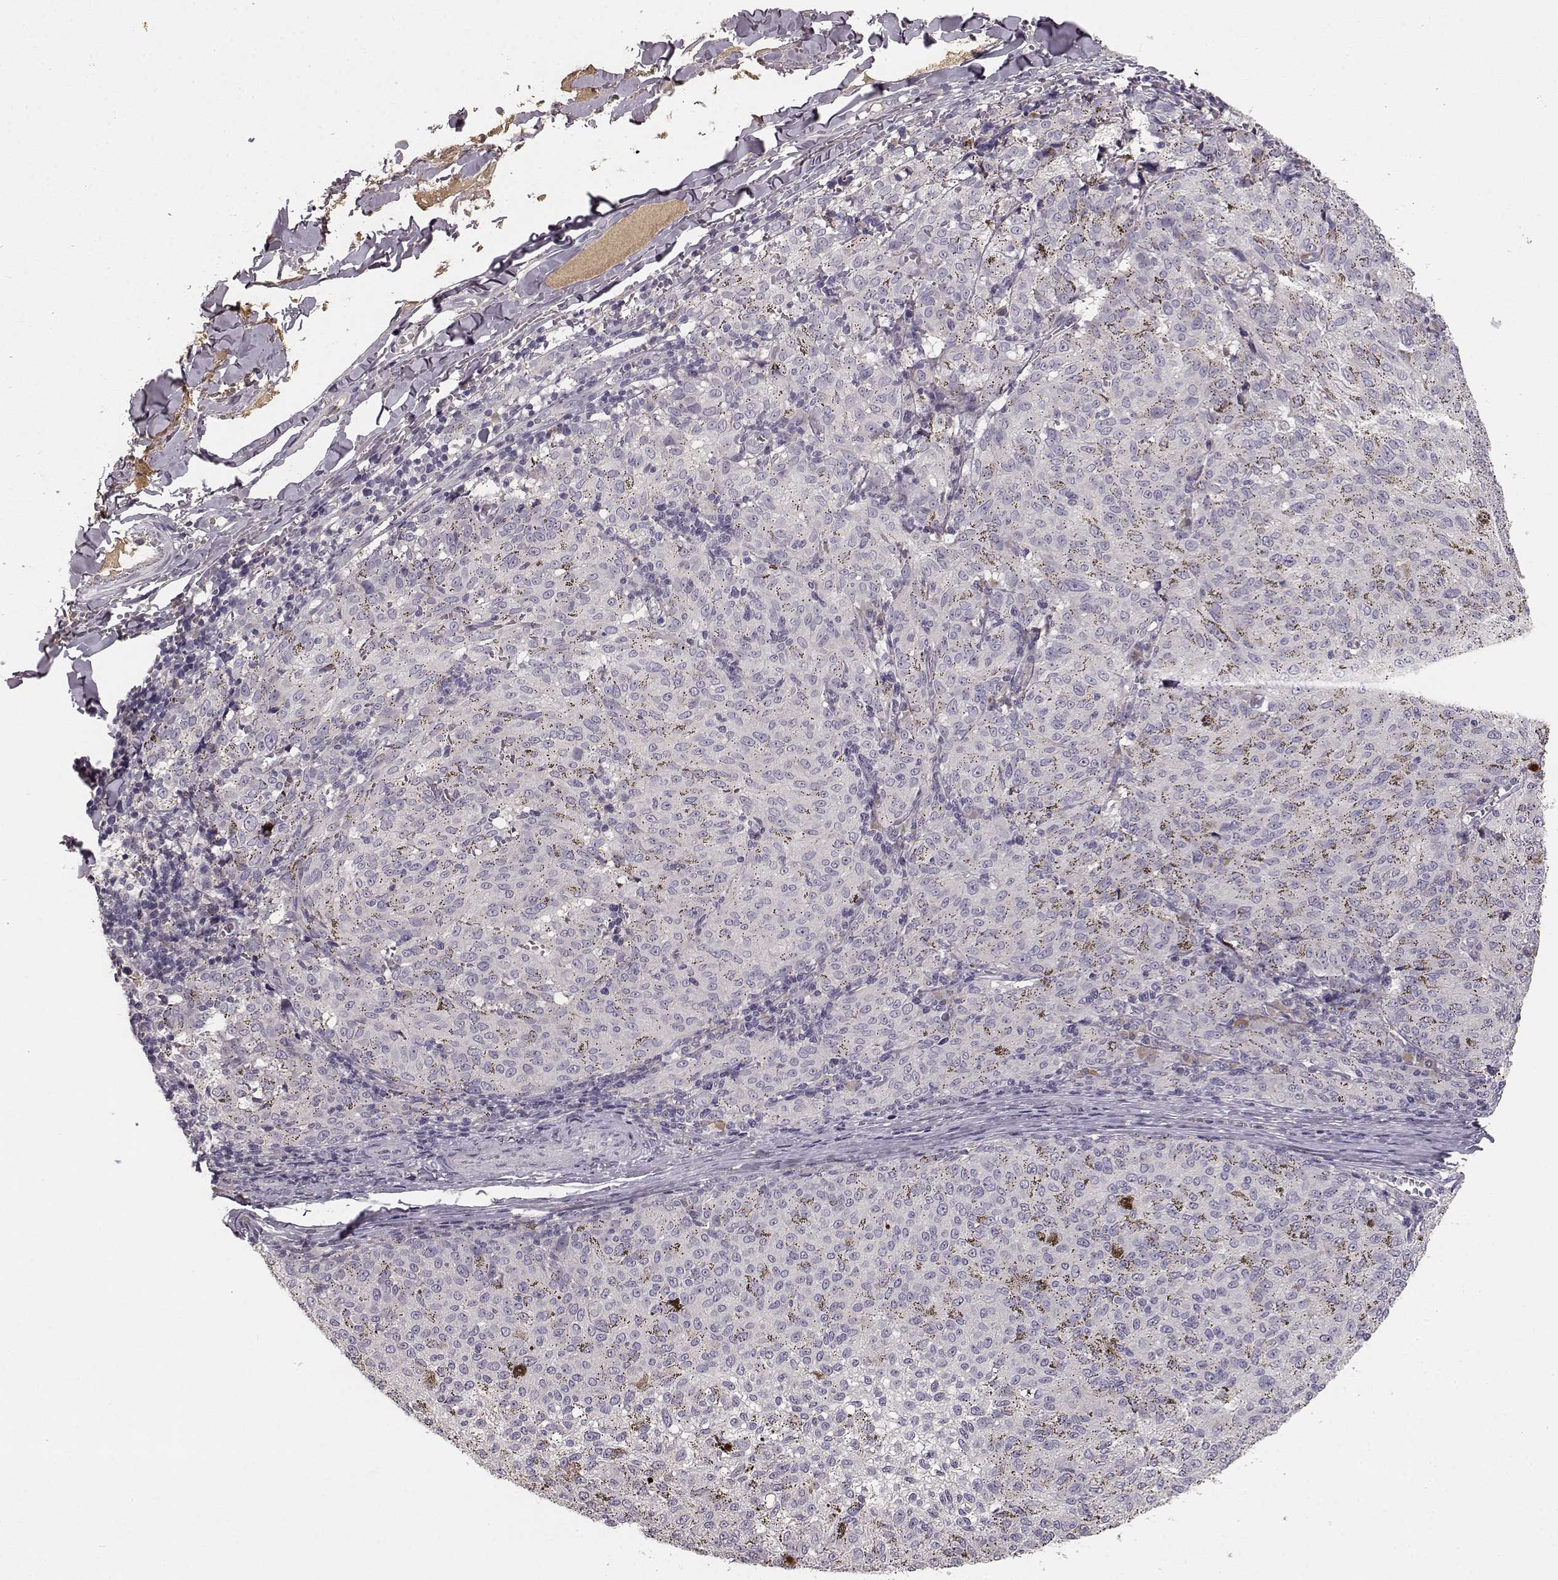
{"staining": {"intensity": "negative", "quantity": "none", "location": "none"}, "tissue": "melanoma", "cell_type": "Tumor cells", "image_type": "cancer", "snomed": [{"axis": "morphology", "description": "Malignant melanoma, NOS"}, {"axis": "topography", "description": "Skin"}], "caption": "The immunohistochemistry (IHC) histopathology image has no significant positivity in tumor cells of malignant melanoma tissue.", "gene": "YJEFN3", "patient": {"sex": "female", "age": 72}}